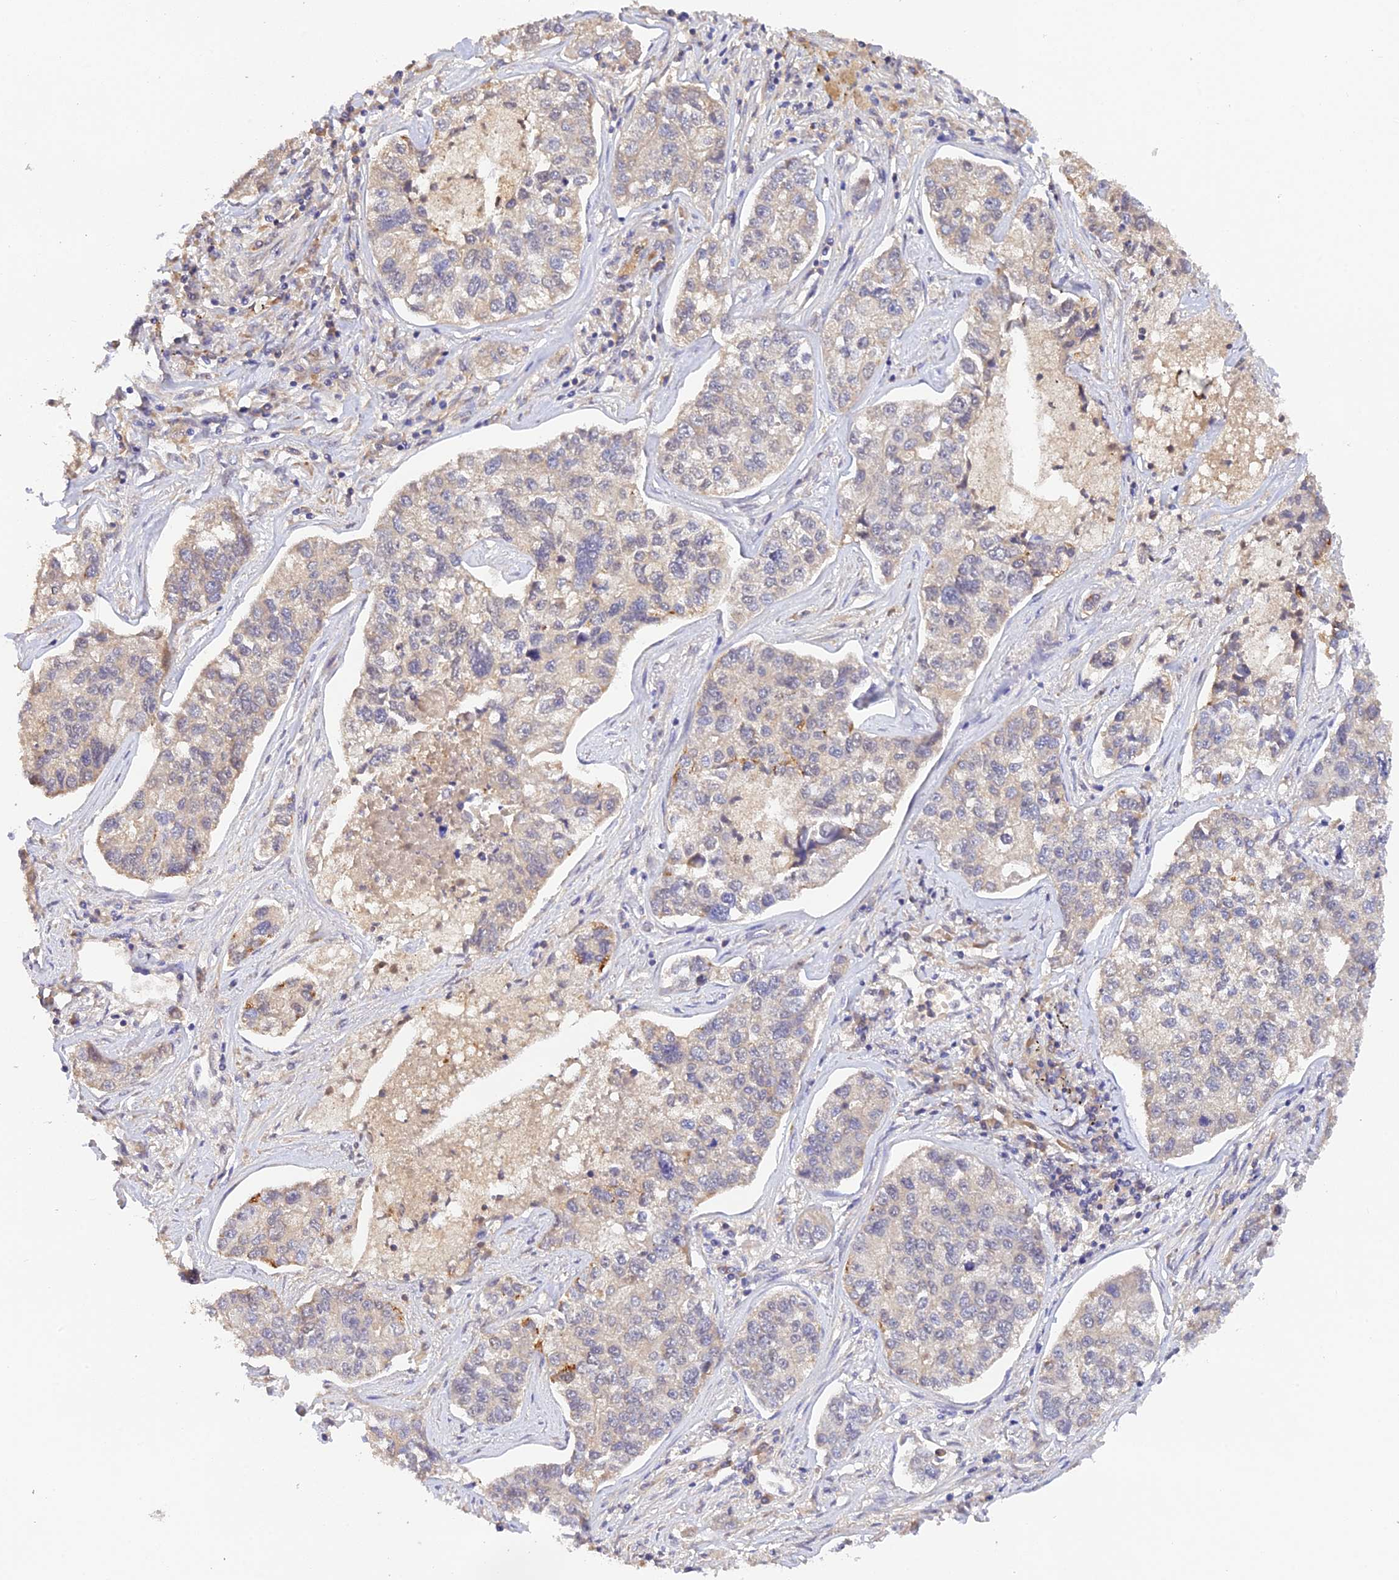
{"staining": {"intensity": "negative", "quantity": "none", "location": "none"}, "tissue": "lung cancer", "cell_type": "Tumor cells", "image_type": "cancer", "snomed": [{"axis": "morphology", "description": "Adenocarcinoma, NOS"}, {"axis": "topography", "description": "Lung"}], "caption": "DAB immunohistochemical staining of human adenocarcinoma (lung) displays no significant staining in tumor cells.", "gene": "ZNF436", "patient": {"sex": "male", "age": 49}}